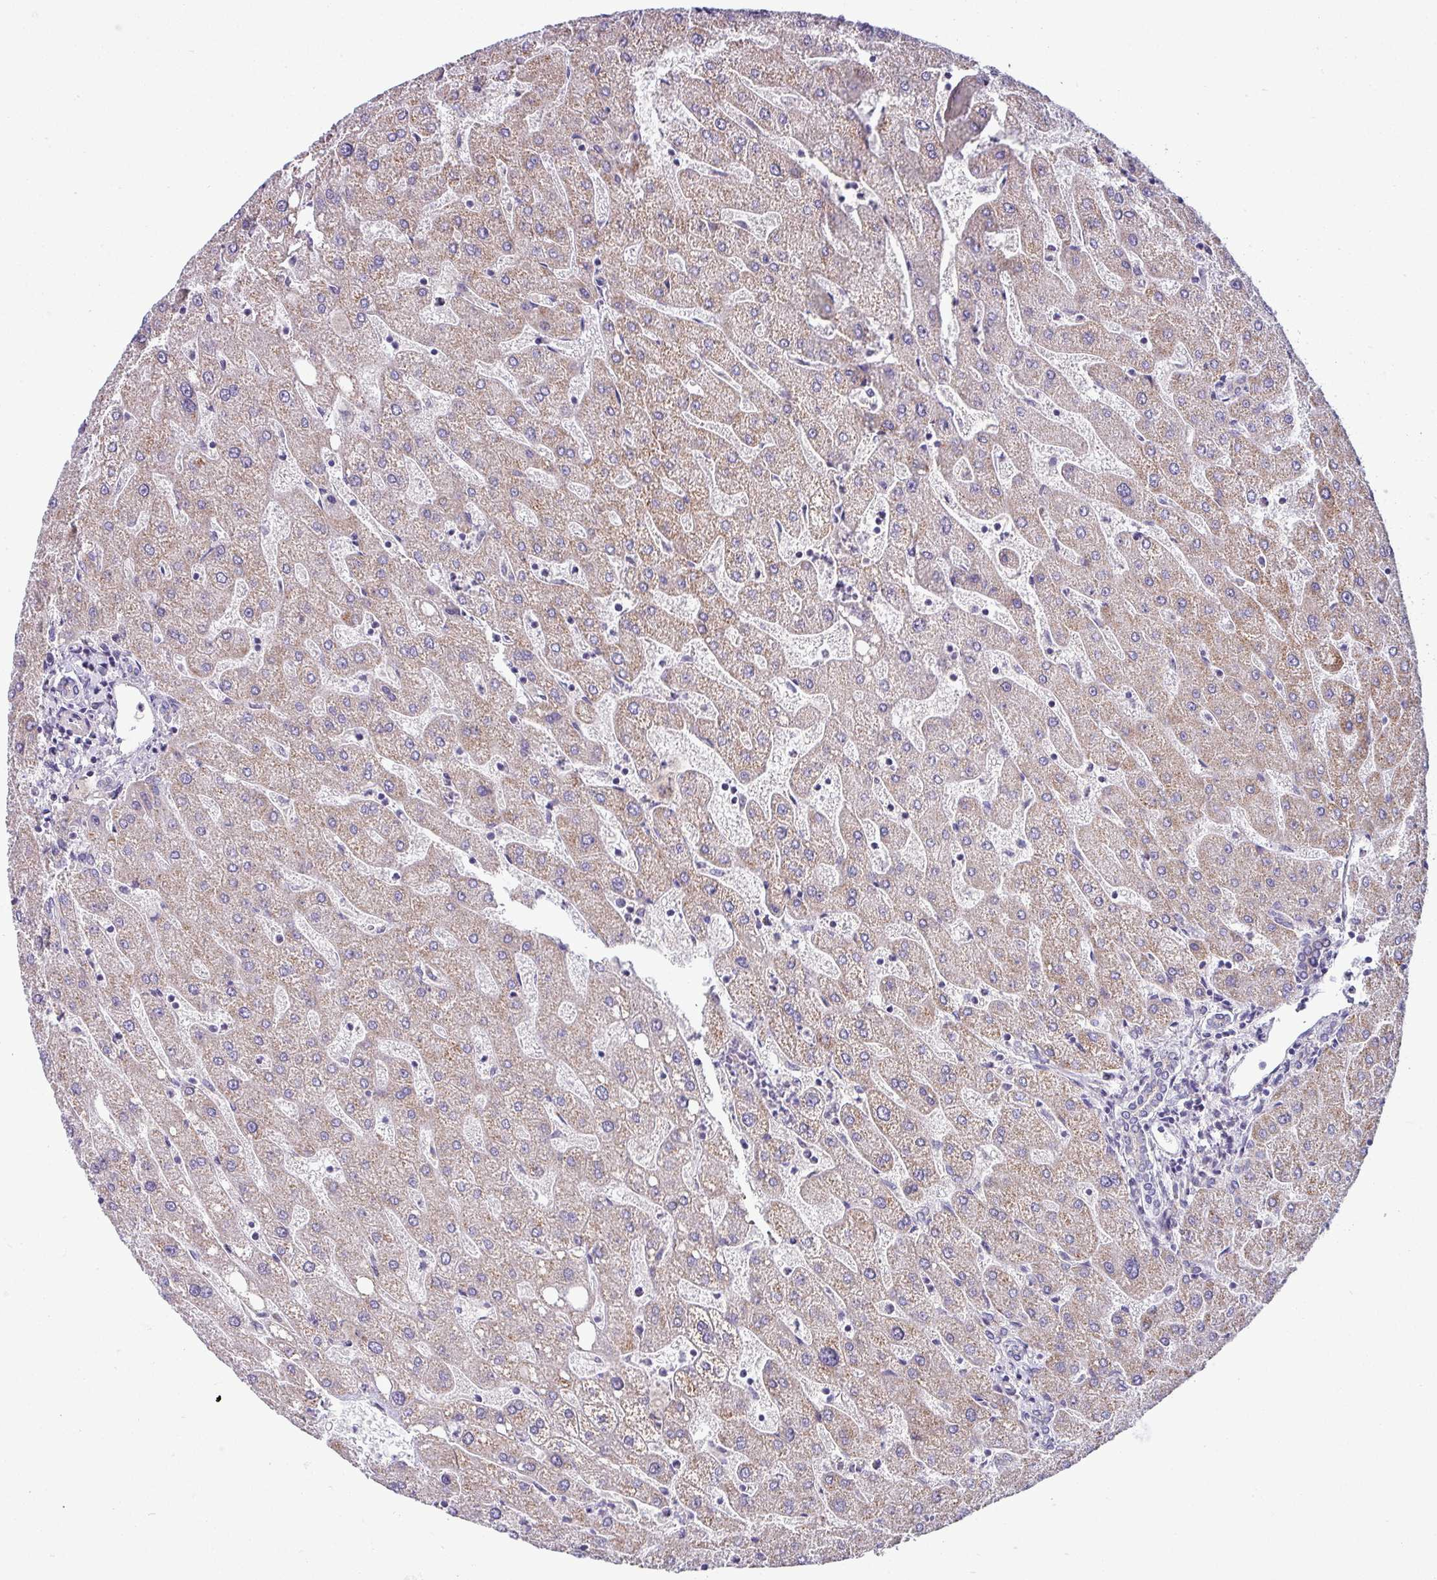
{"staining": {"intensity": "negative", "quantity": "none", "location": "none"}, "tissue": "liver", "cell_type": "Cholangiocytes", "image_type": "normal", "snomed": [{"axis": "morphology", "description": "Normal tissue, NOS"}, {"axis": "topography", "description": "Liver"}], "caption": "The micrograph demonstrates no significant expression in cholangiocytes of liver. Brightfield microscopy of immunohistochemistry stained with DAB (brown) and hematoxylin (blue), captured at high magnification.", "gene": "ACAP3", "patient": {"sex": "male", "age": 67}}